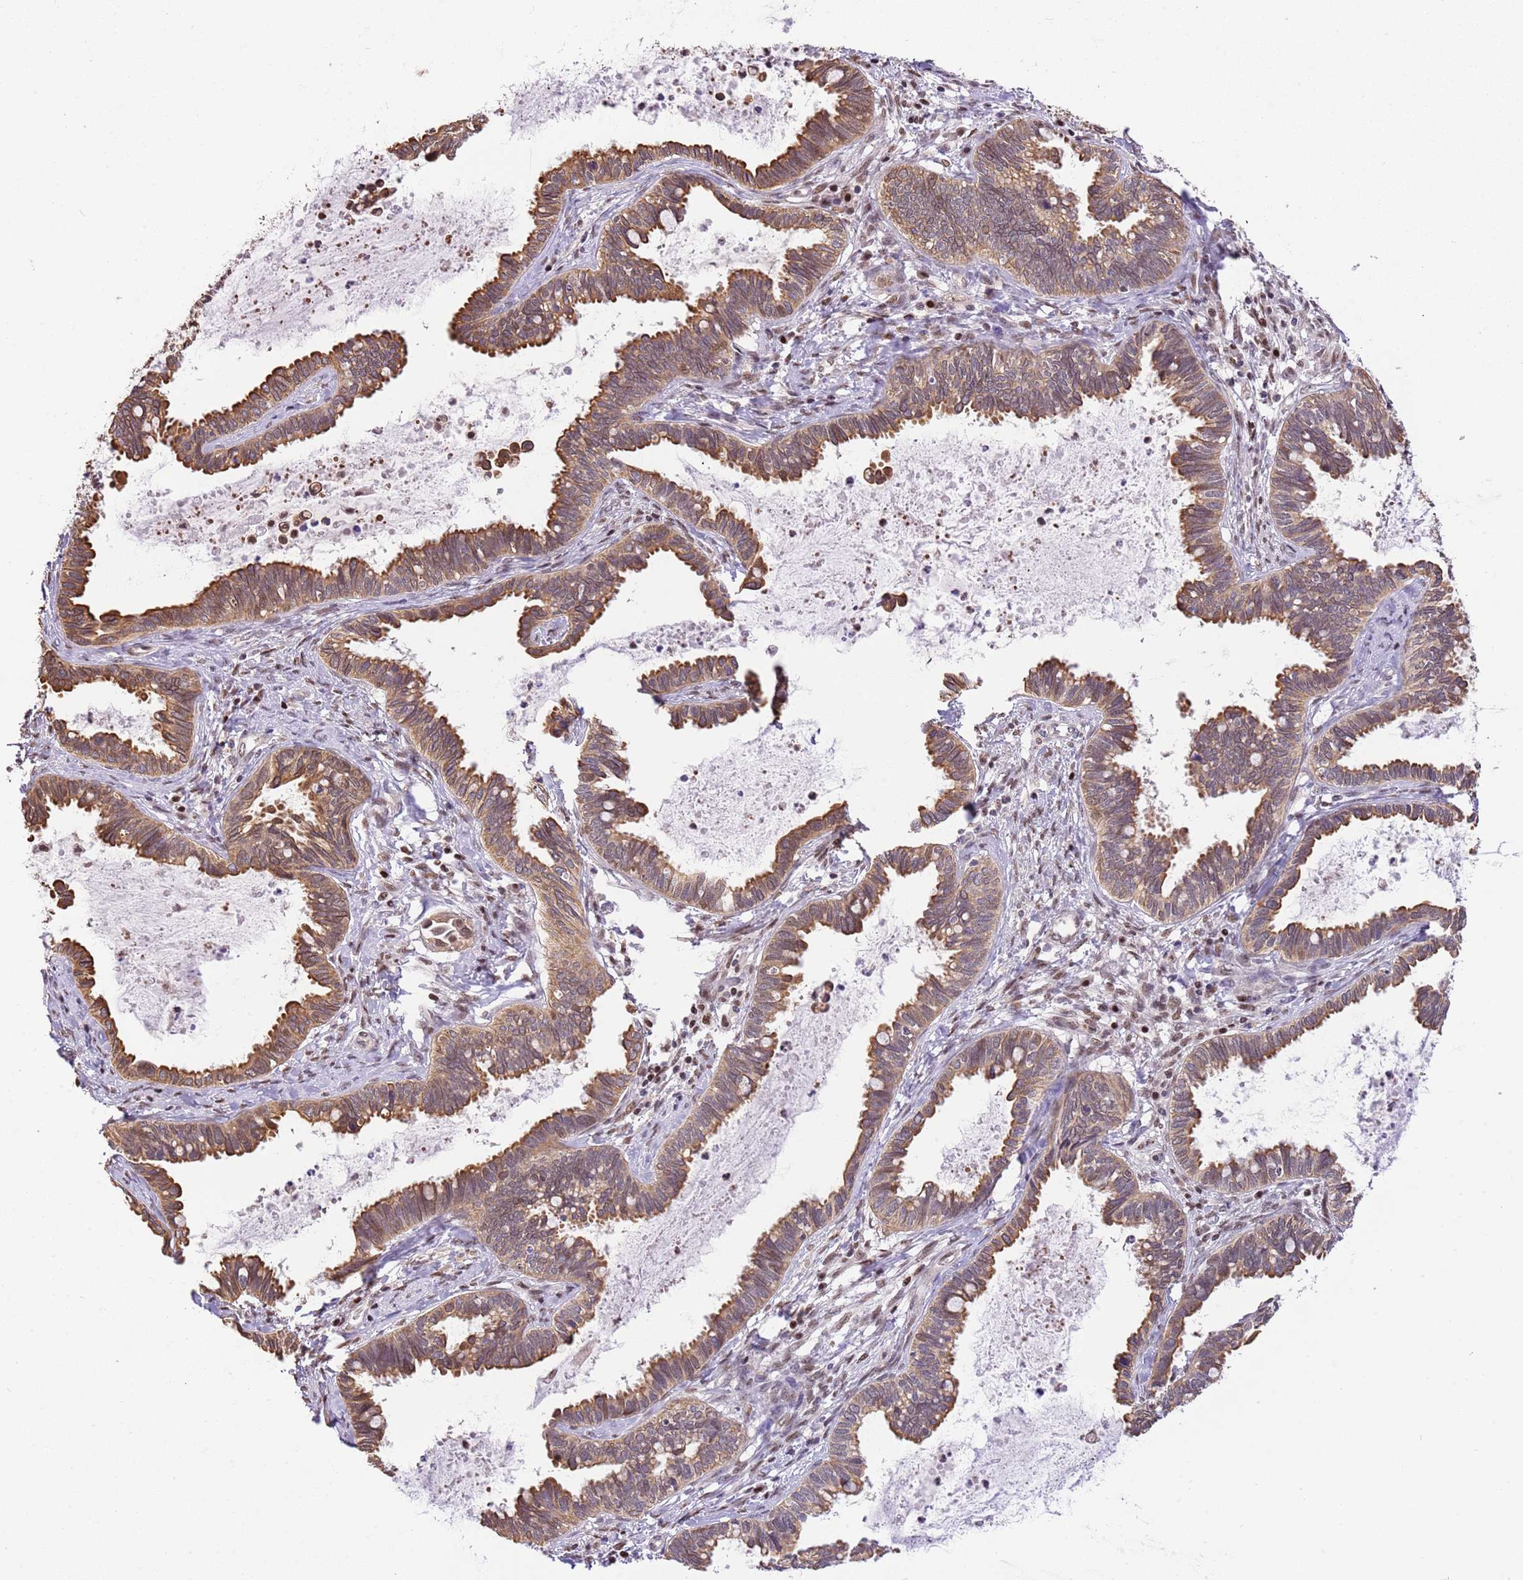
{"staining": {"intensity": "moderate", "quantity": ">75%", "location": "cytoplasmic/membranous,nuclear"}, "tissue": "cervical cancer", "cell_type": "Tumor cells", "image_type": "cancer", "snomed": [{"axis": "morphology", "description": "Adenocarcinoma, NOS"}, {"axis": "topography", "description": "Cervix"}], "caption": "A medium amount of moderate cytoplasmic/membranous and nuclear expression is seen in approximately >75% of tumor cells in cervical adenocarcinoma tissue. Using DAB (3,3'-diaminobenzidine) (brown) and hematoxylin (blue) stains, captured at high magnification using brightfield microscopy.", "gene": "RFK", "patient": {"sex": "female", "age": 37}}